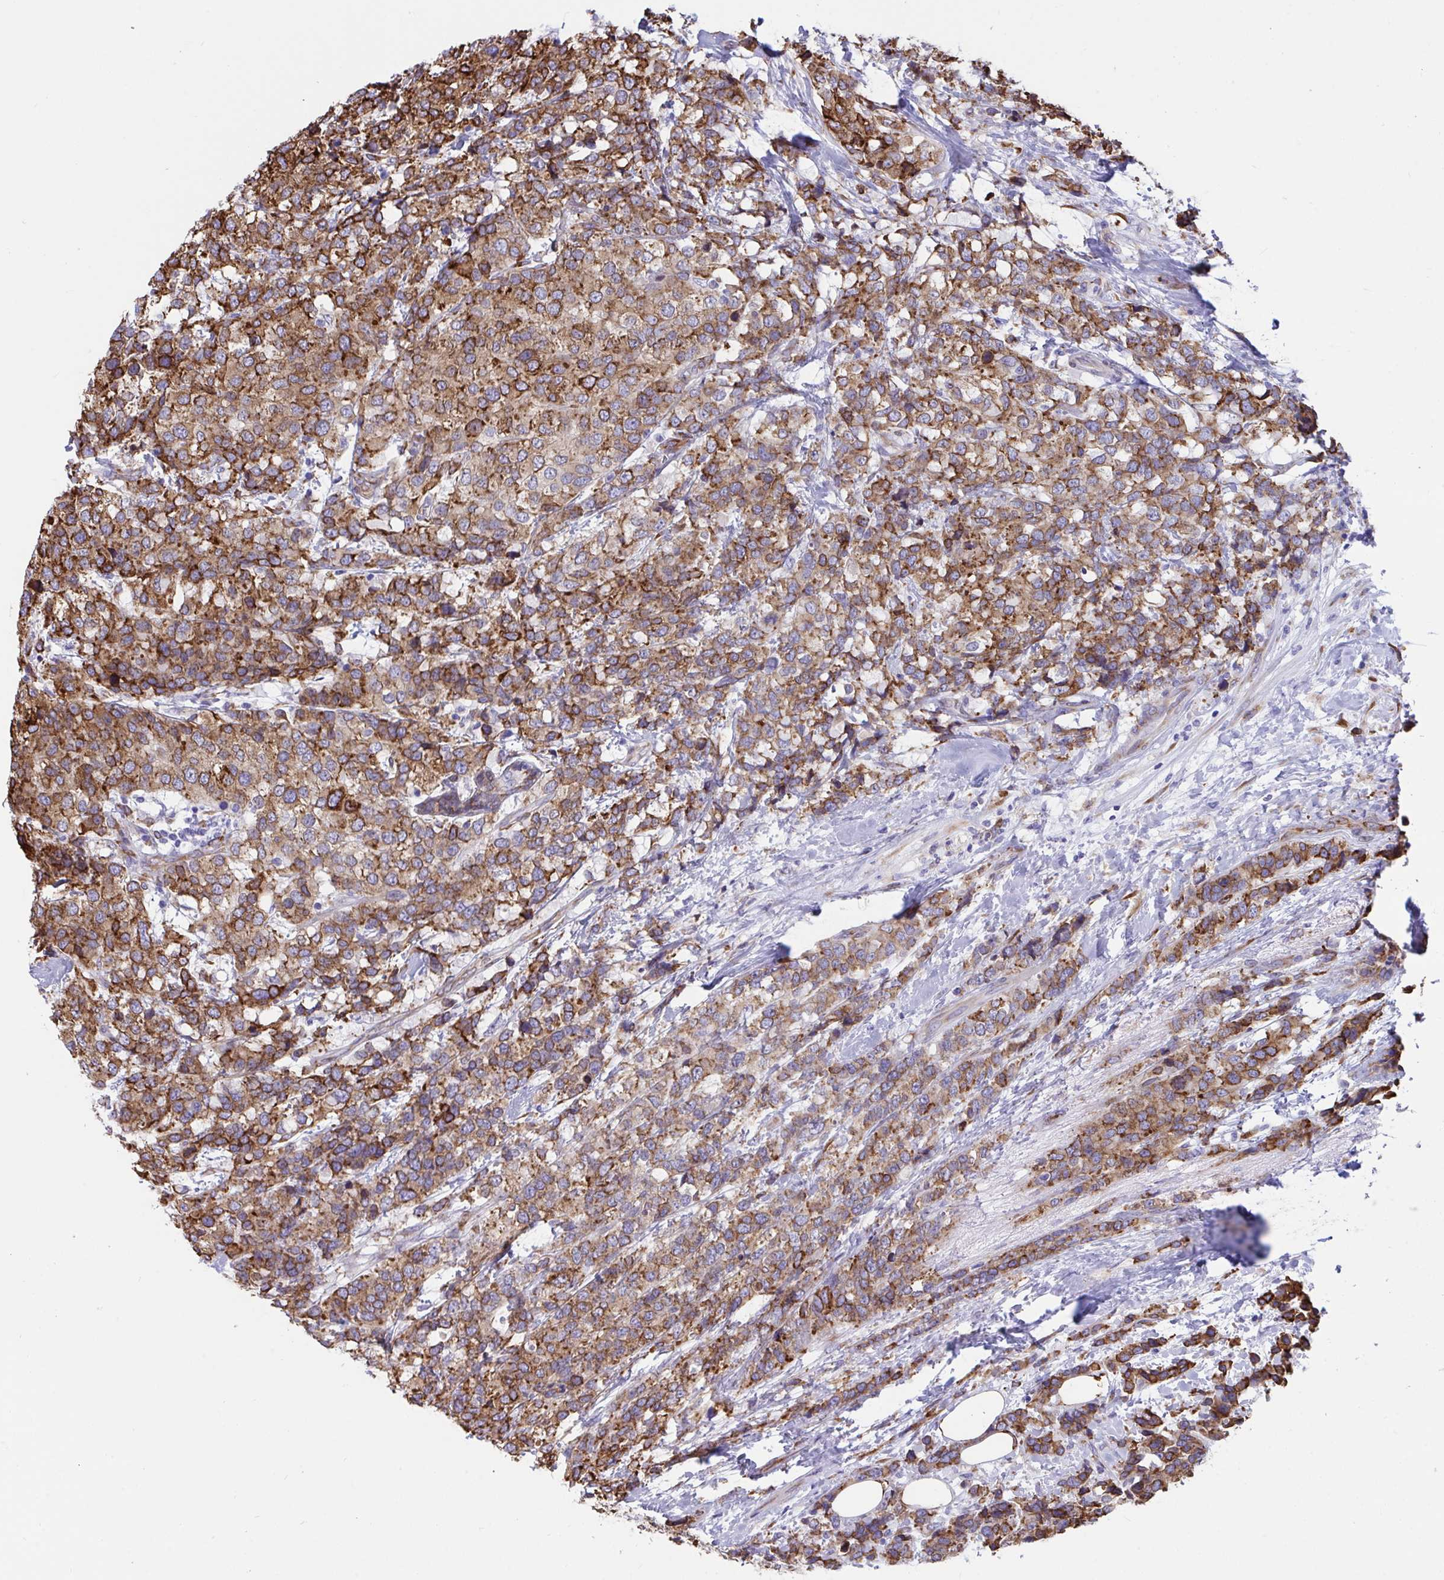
{"staining": {"intensity": "strong", "quantity": ">75%", "location": "cytoplasmic/membranous"}, "tissue": "breast cancer", "cell_type": "Tumor cells", "image_type": "cancer", "snomed": [{"axis": "morphology", "description": "Lobular carcinoma"}, {"axis": "topography", "description": "Breast"}], "caption": "Tumor cells reveal high levels of strong cytoplasmic/membranous staining in approximately >75% of cells in human lobular carcinoma (breast). The staining was performed using DAB, with brown indicating positive protein expression. Nuclei are stained blue with hematoxylin.", "gene": "ASPH", "patient": {"sex": "female", "age": 59}}